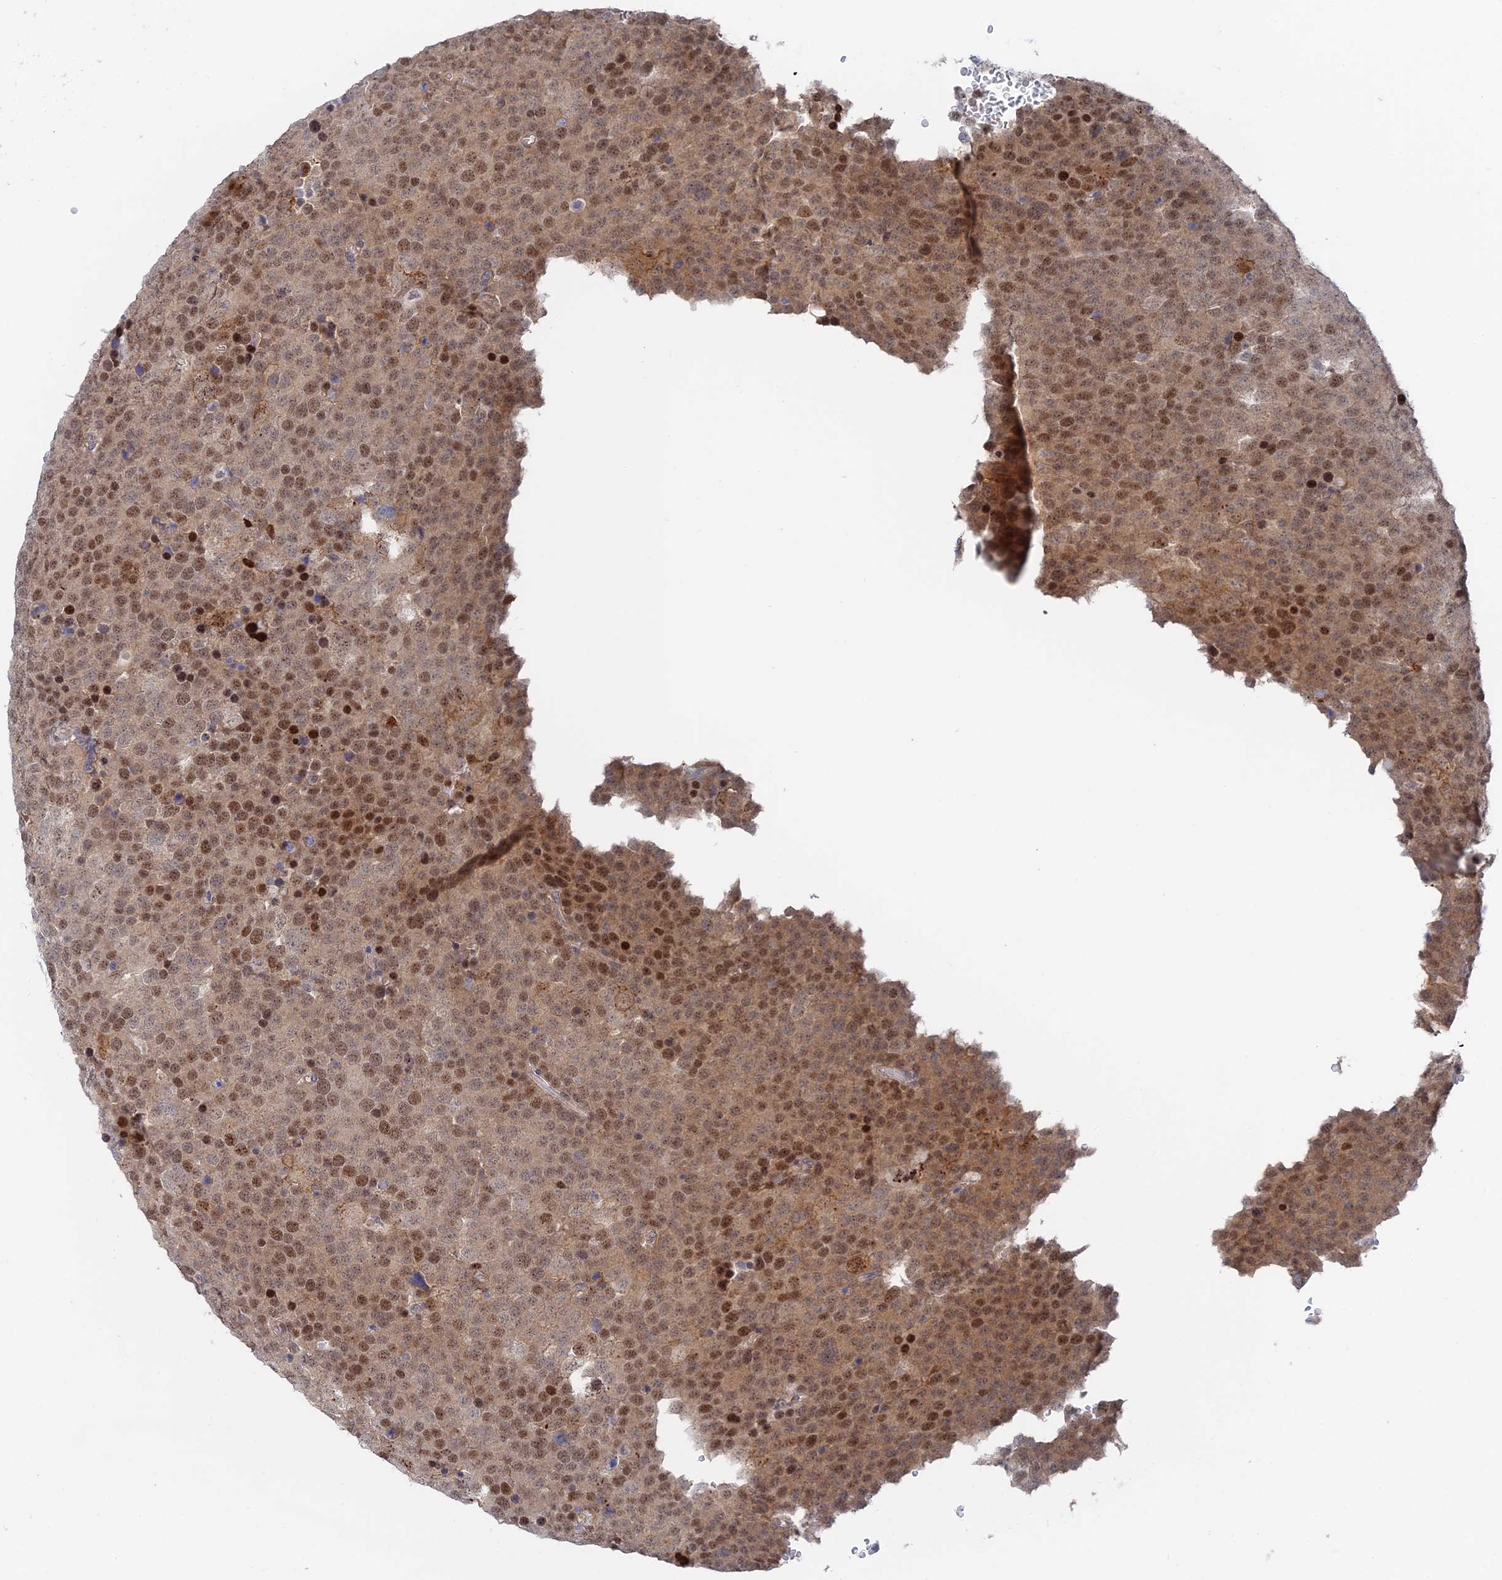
{"staining": {"intensity": "moderate", "quantity": ">75%", "location": "nuclear"}, "tissue": "testis cancer", "cell_type": "Tumor cells", "image_type": "cancer", "snomed": [{"axis": "morphology", "description": "Seminoma, NOS"}, {"axis": "topography", "description": "Testis"}], "caption": "A histopathology image showing moderate nuclear positivity in approximately >75% of tumor cells in testis cancer, as visualized by brown immunohistochemical staining.", "gene": "CFAP92", "patient": {"sex": "male", "age": 71}}